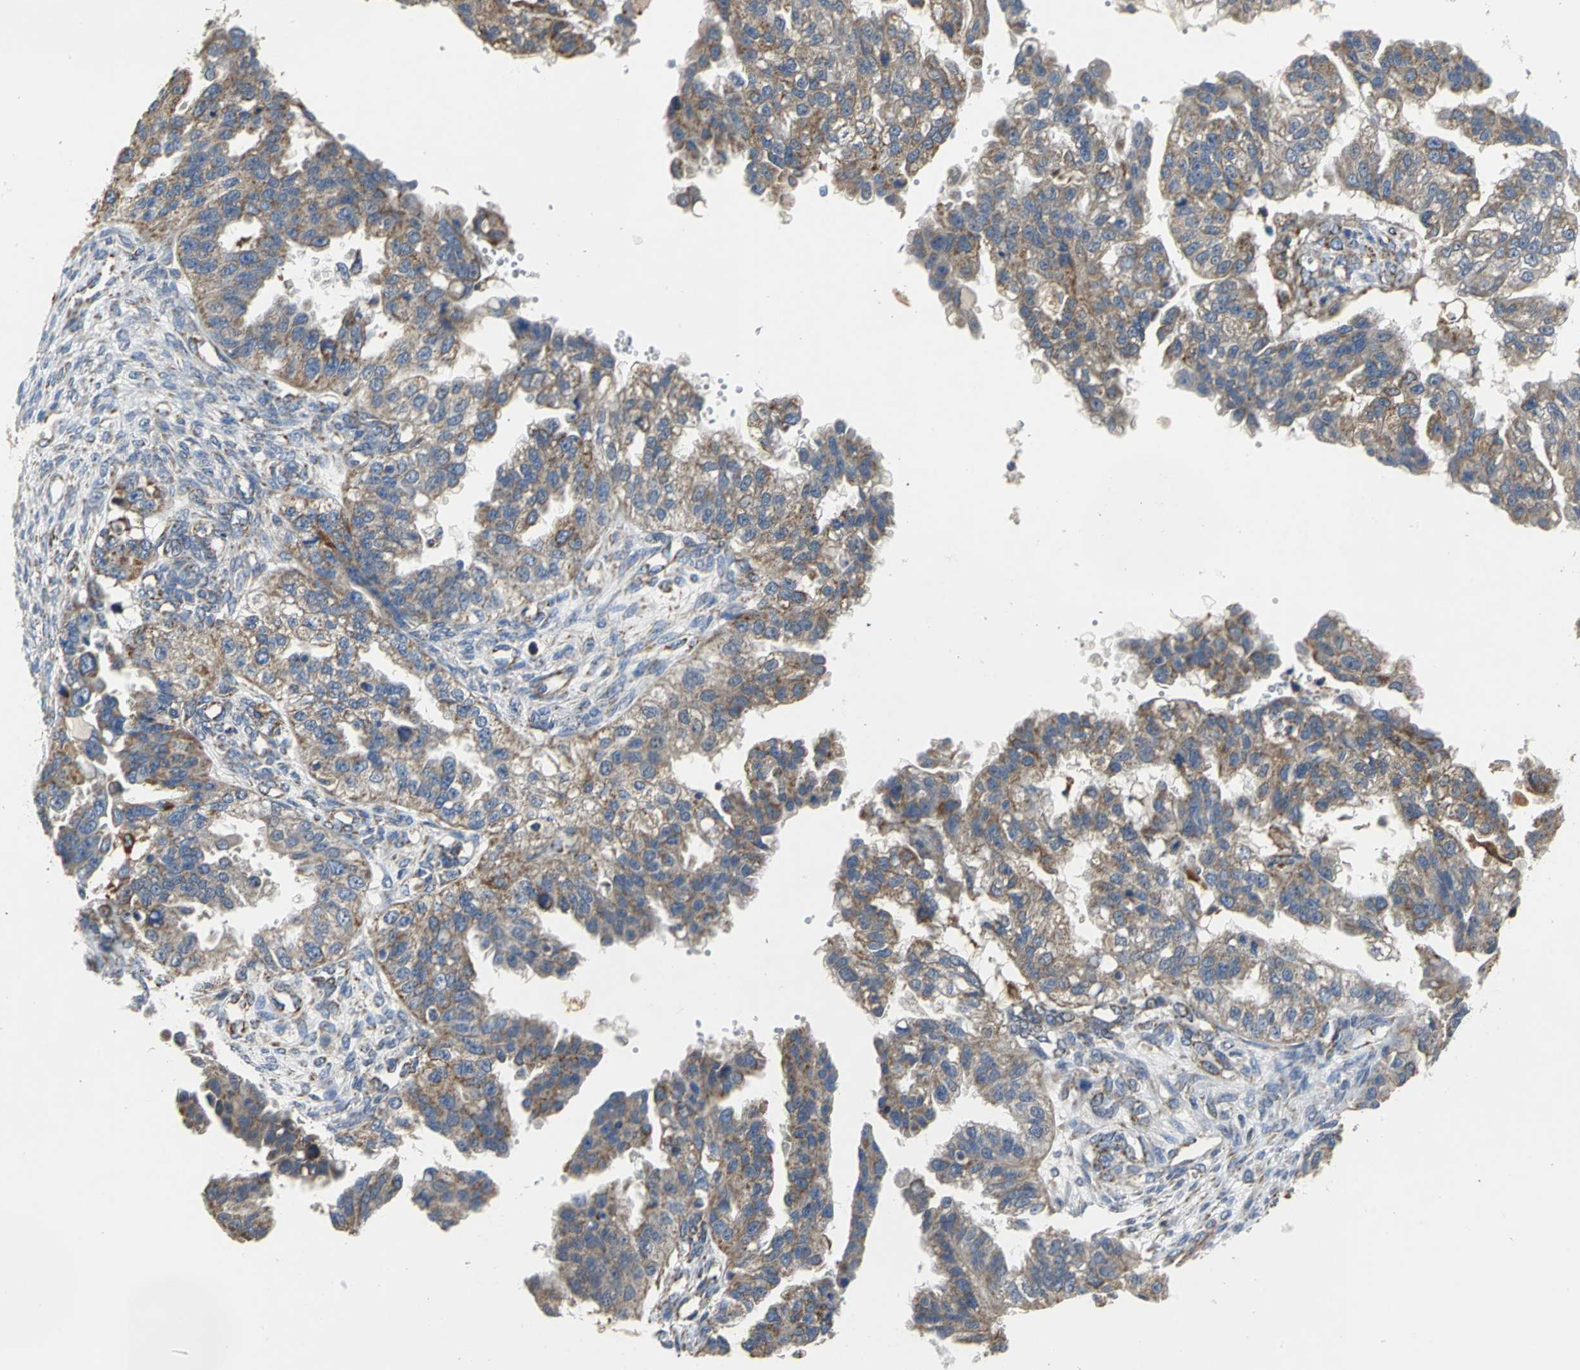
{"staining": {"intensity": "moderate", "quantity": ">75%", "location": "cytoplasmic/membranous"}, "tissue": "ovarian cancer", "cell_type": "Tumor cells", "image_type": "cancer", "snomed": [{"axis": "morphology", "description": "Cystadenocarcinoma, serous, NOS"}, {"axis": "topography", "description": "Ovary"}], "caption": "An immunohistochemistry image of neoplastic tissue is shown. Protein staining in brown shows moderate cytoplasmic/membranous positivity in ovarian serous cystadenocarcinoma within tumor cells. (Stains: DAB (3,3'-diaminobenzidine) in brown, nuclei in blue, Microscopy: brightfield microscopy at high magnification).", "gene": "NDUFB5", "patient": {"sex": "female", "age": 58}}